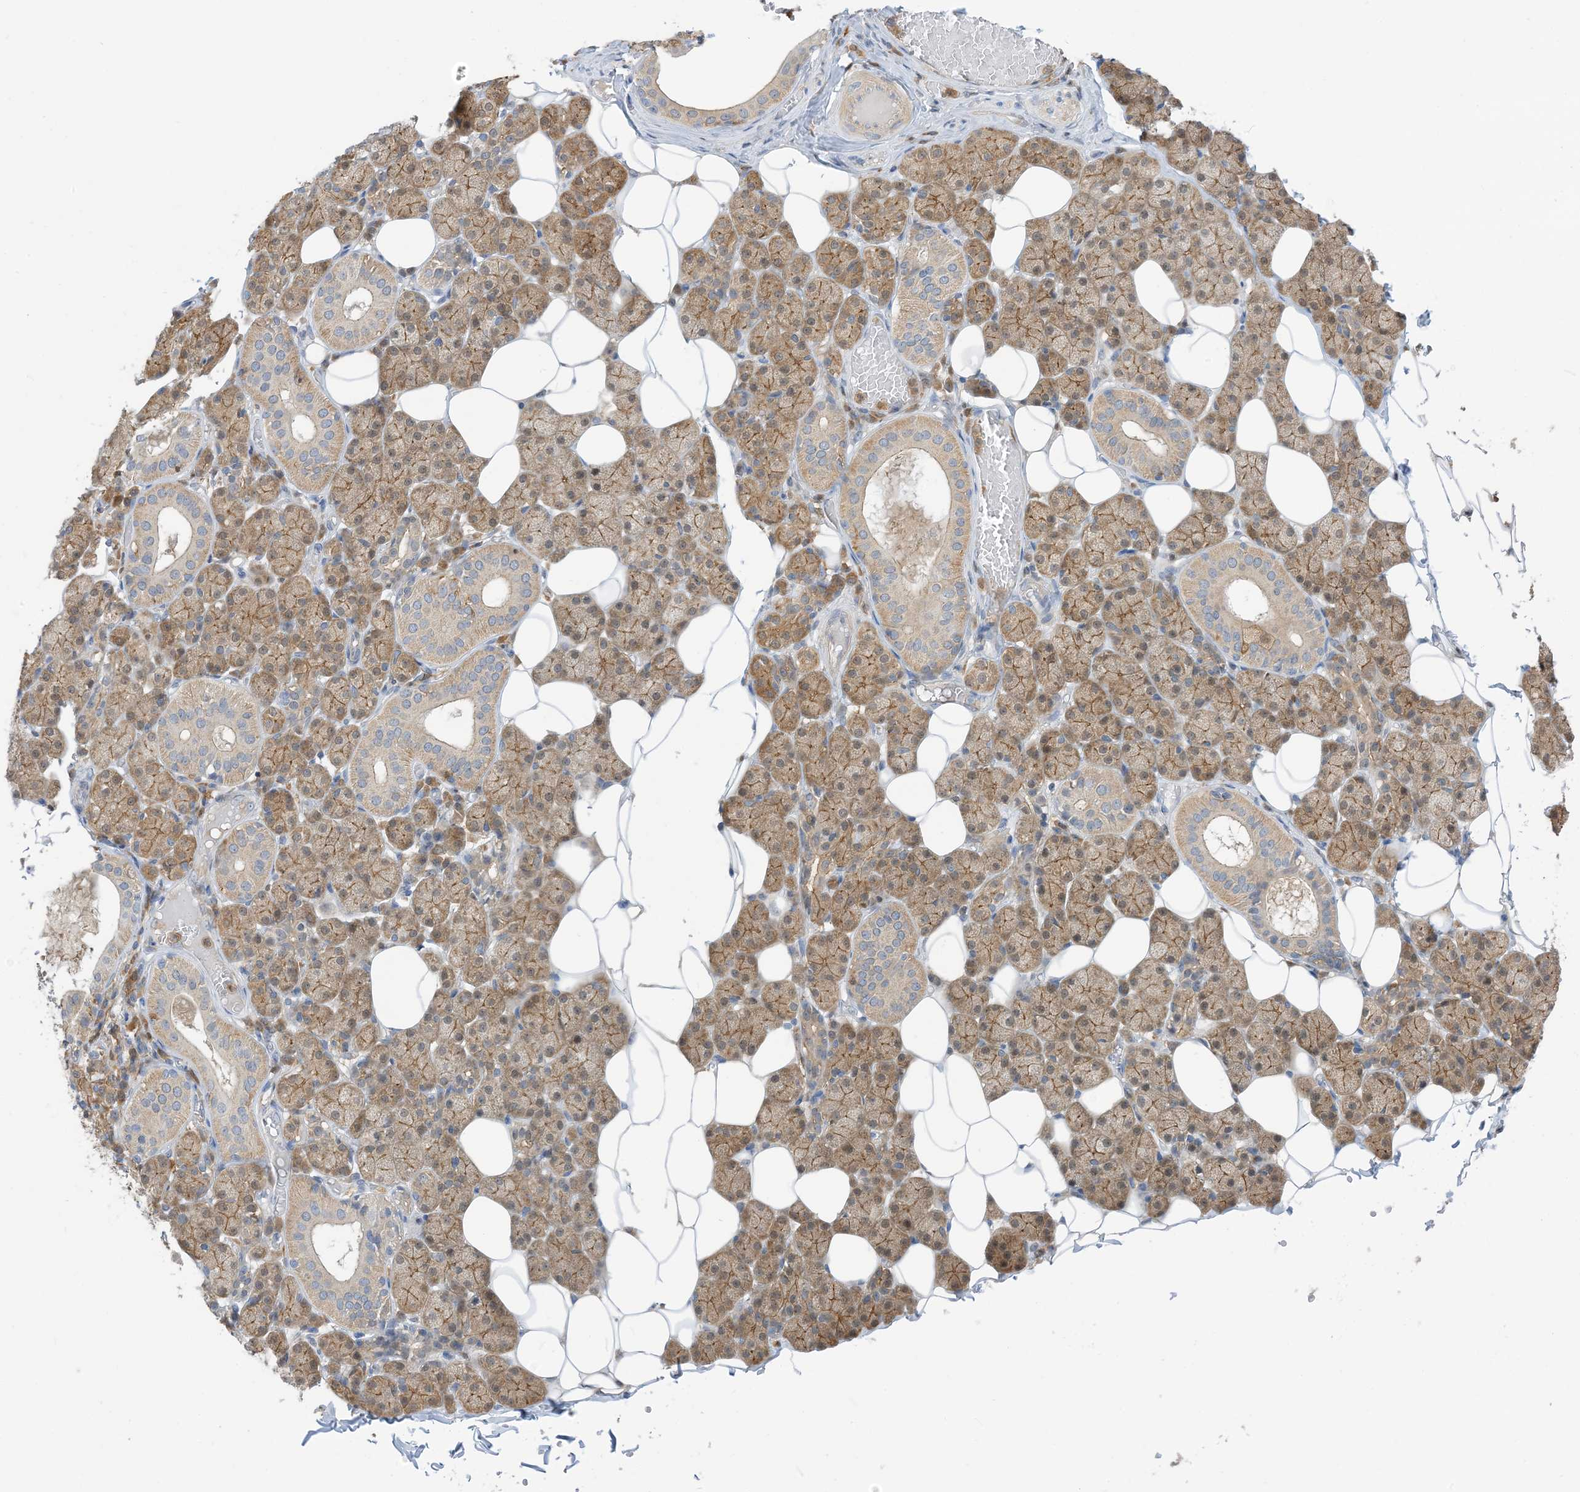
{"staining": {"intensity": "moderate", "quantity": ">75%", "location": "cytoplasmic/membranous,nuclear"}, "tissue": "salivary gland", "cell_type": "Glandular cells", "image_type": "normal", "snomed": [{"axis": "morphology", "description": "Normal tissue, NOS"}, {"axis": "topography", "description": "Salivary gland"}], "caption": "Immunohistochemical staining of normal human salivary gland demonstrates moderate cytoplasmic/membranous,nuclear protein staining in approximately >75% of glandular cells. The protein is shown in brown color, while the nuclei are stained blue.", "gene": "NAGK", "patient": {"sex": "female", "age": 33}}